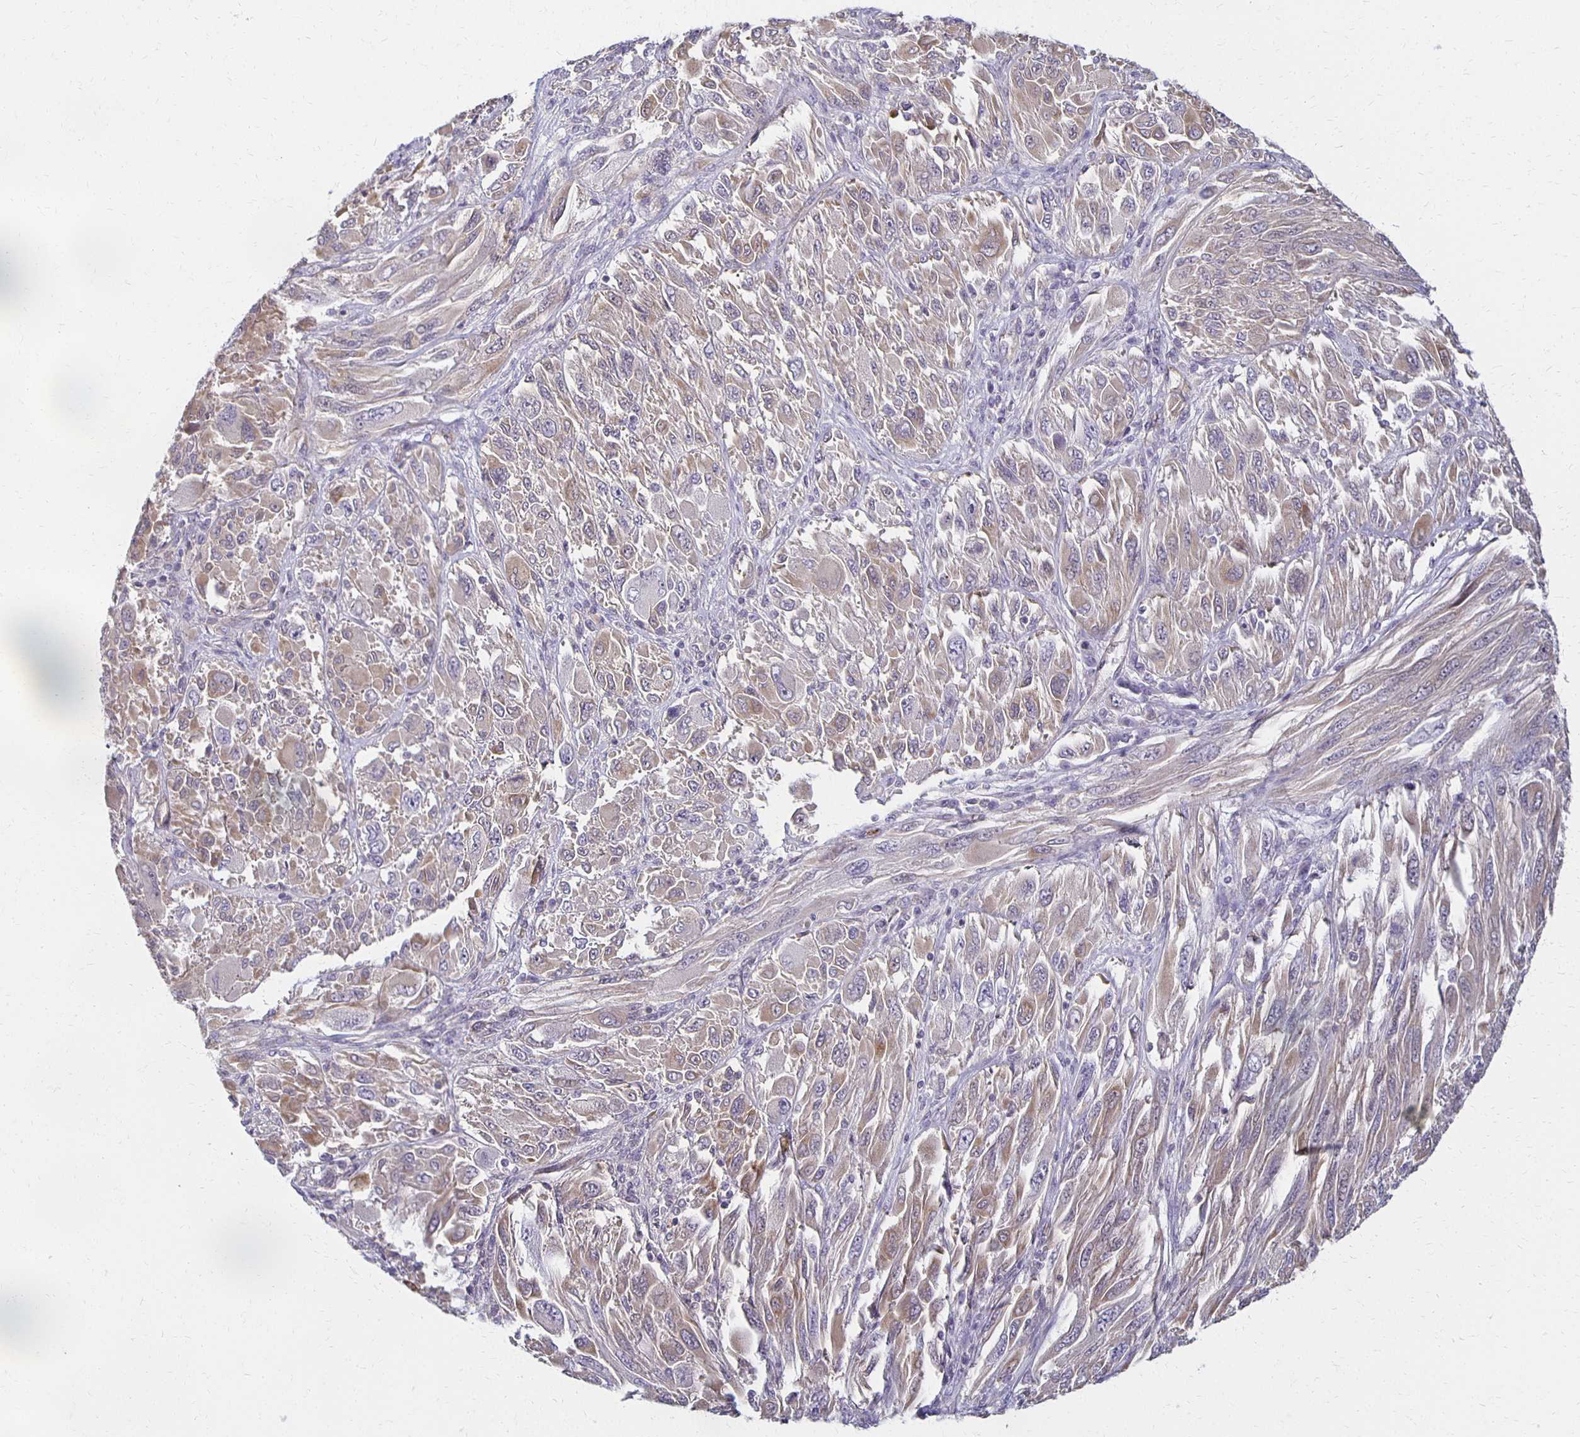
{"staining": {"intensity": "weak", "quantity": "25%-75%", "location": "cytoplasmic/membranous"}, "tissue": "melanoma", "cell_type": "Tumor cells", "image_type": "cancer", "snomed": [{"axis": "morphology", "description": "Malignant melanoma, NOS"}, {"axis": "topography", "description": "Skin"}], "caption": "Tumor cells reveal weak cytoplasmic/membranous positivity in about 25%-75% of cells in malignant melanoma.", "gene": "GPX4", "patient": {"sex": "female", "age": 91}}